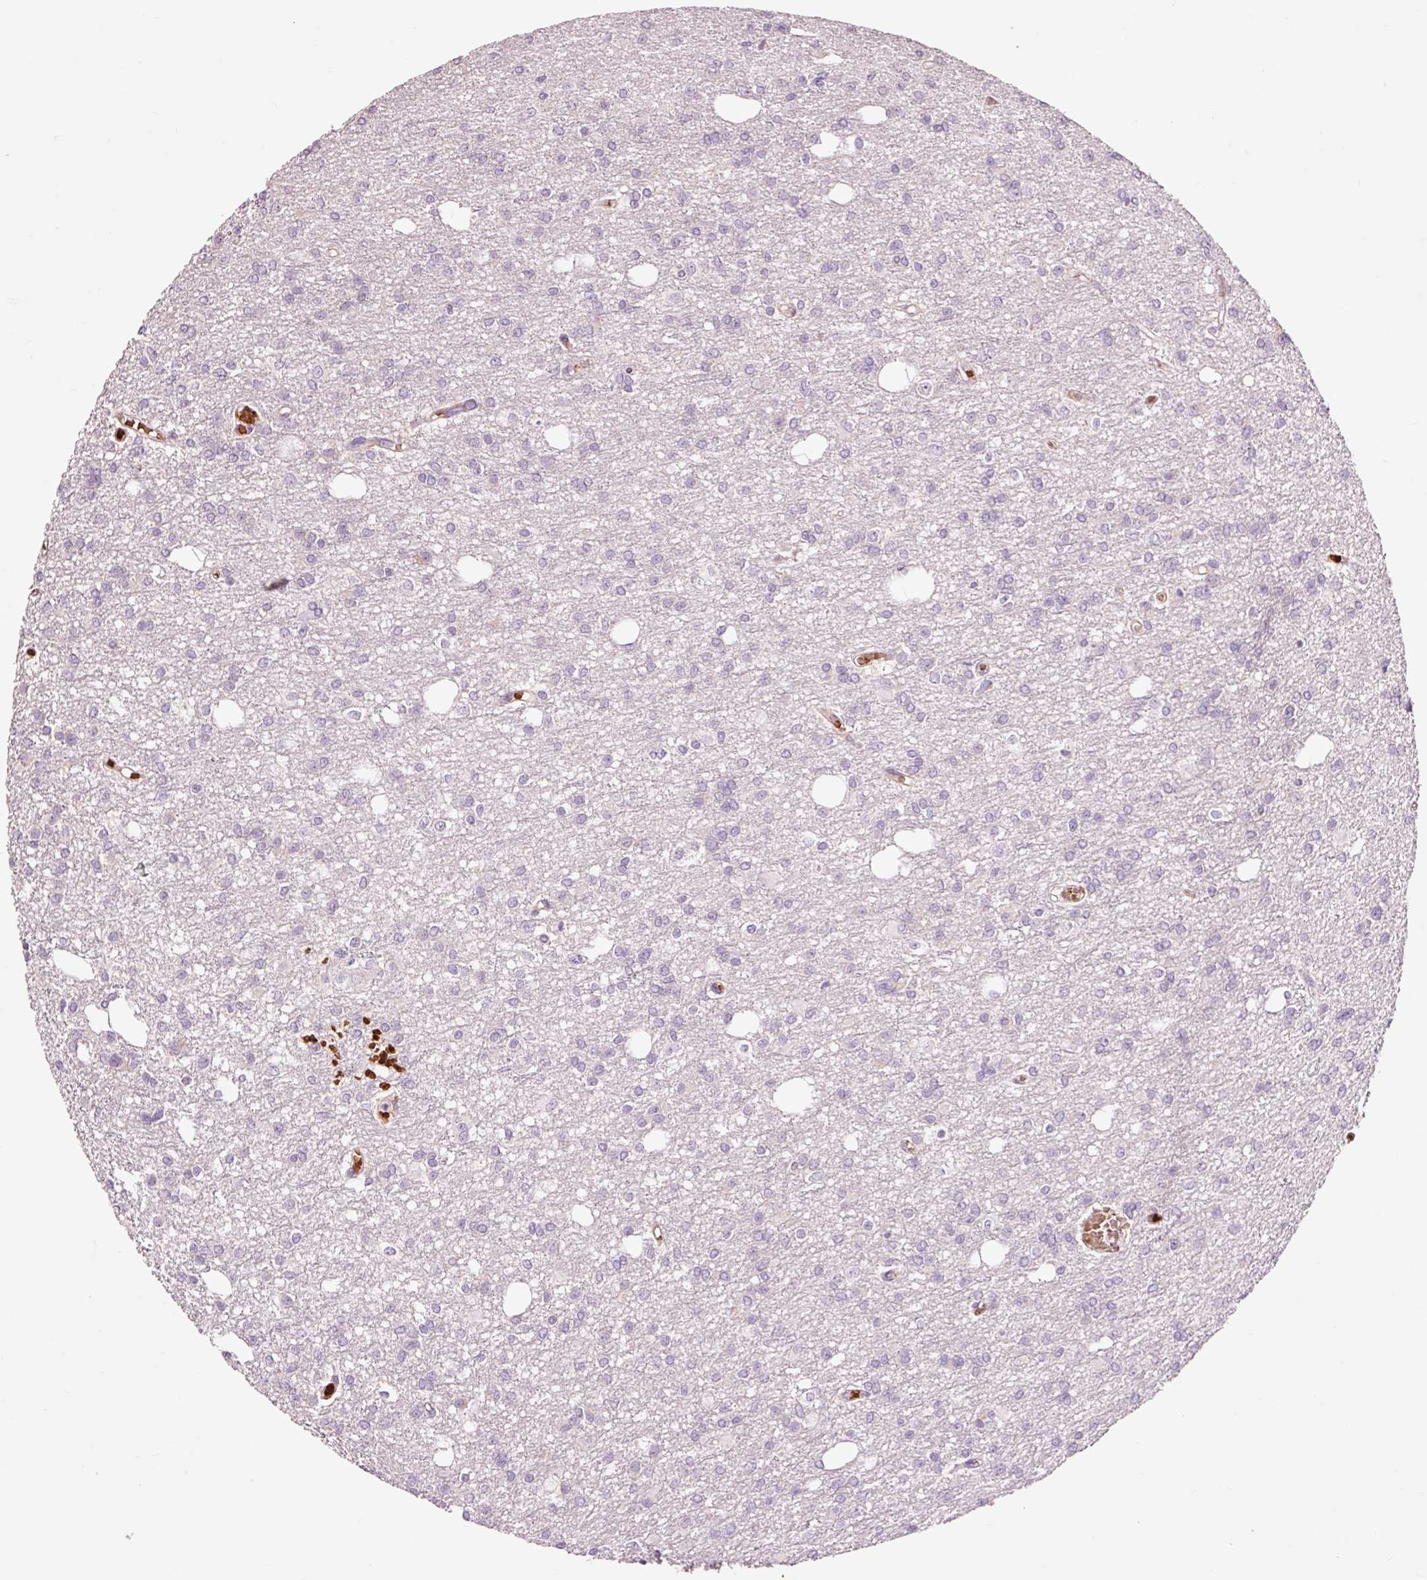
{"staining": {"intensity": "negative", "quantity": "none", "location": "none"}, "tissue": "glioma", "cell_type": "Tumor cells", "image_type": "cancer", "snomed": [{"axis": "morphology", "description": "Glioma, malignant, Low grade"}, {"axis": "topography", "description": "Brain"}], "caption": "A high-resolution histopathology image shows IHC staining of malignant glioma (low-grade), which reveals no significant staining in tumor cells. (Immunohistochemistry, brightfield microscopy, high magnification).", "gene": "LDHAL6B", "patient": {"sex": "male", "age": 26}}